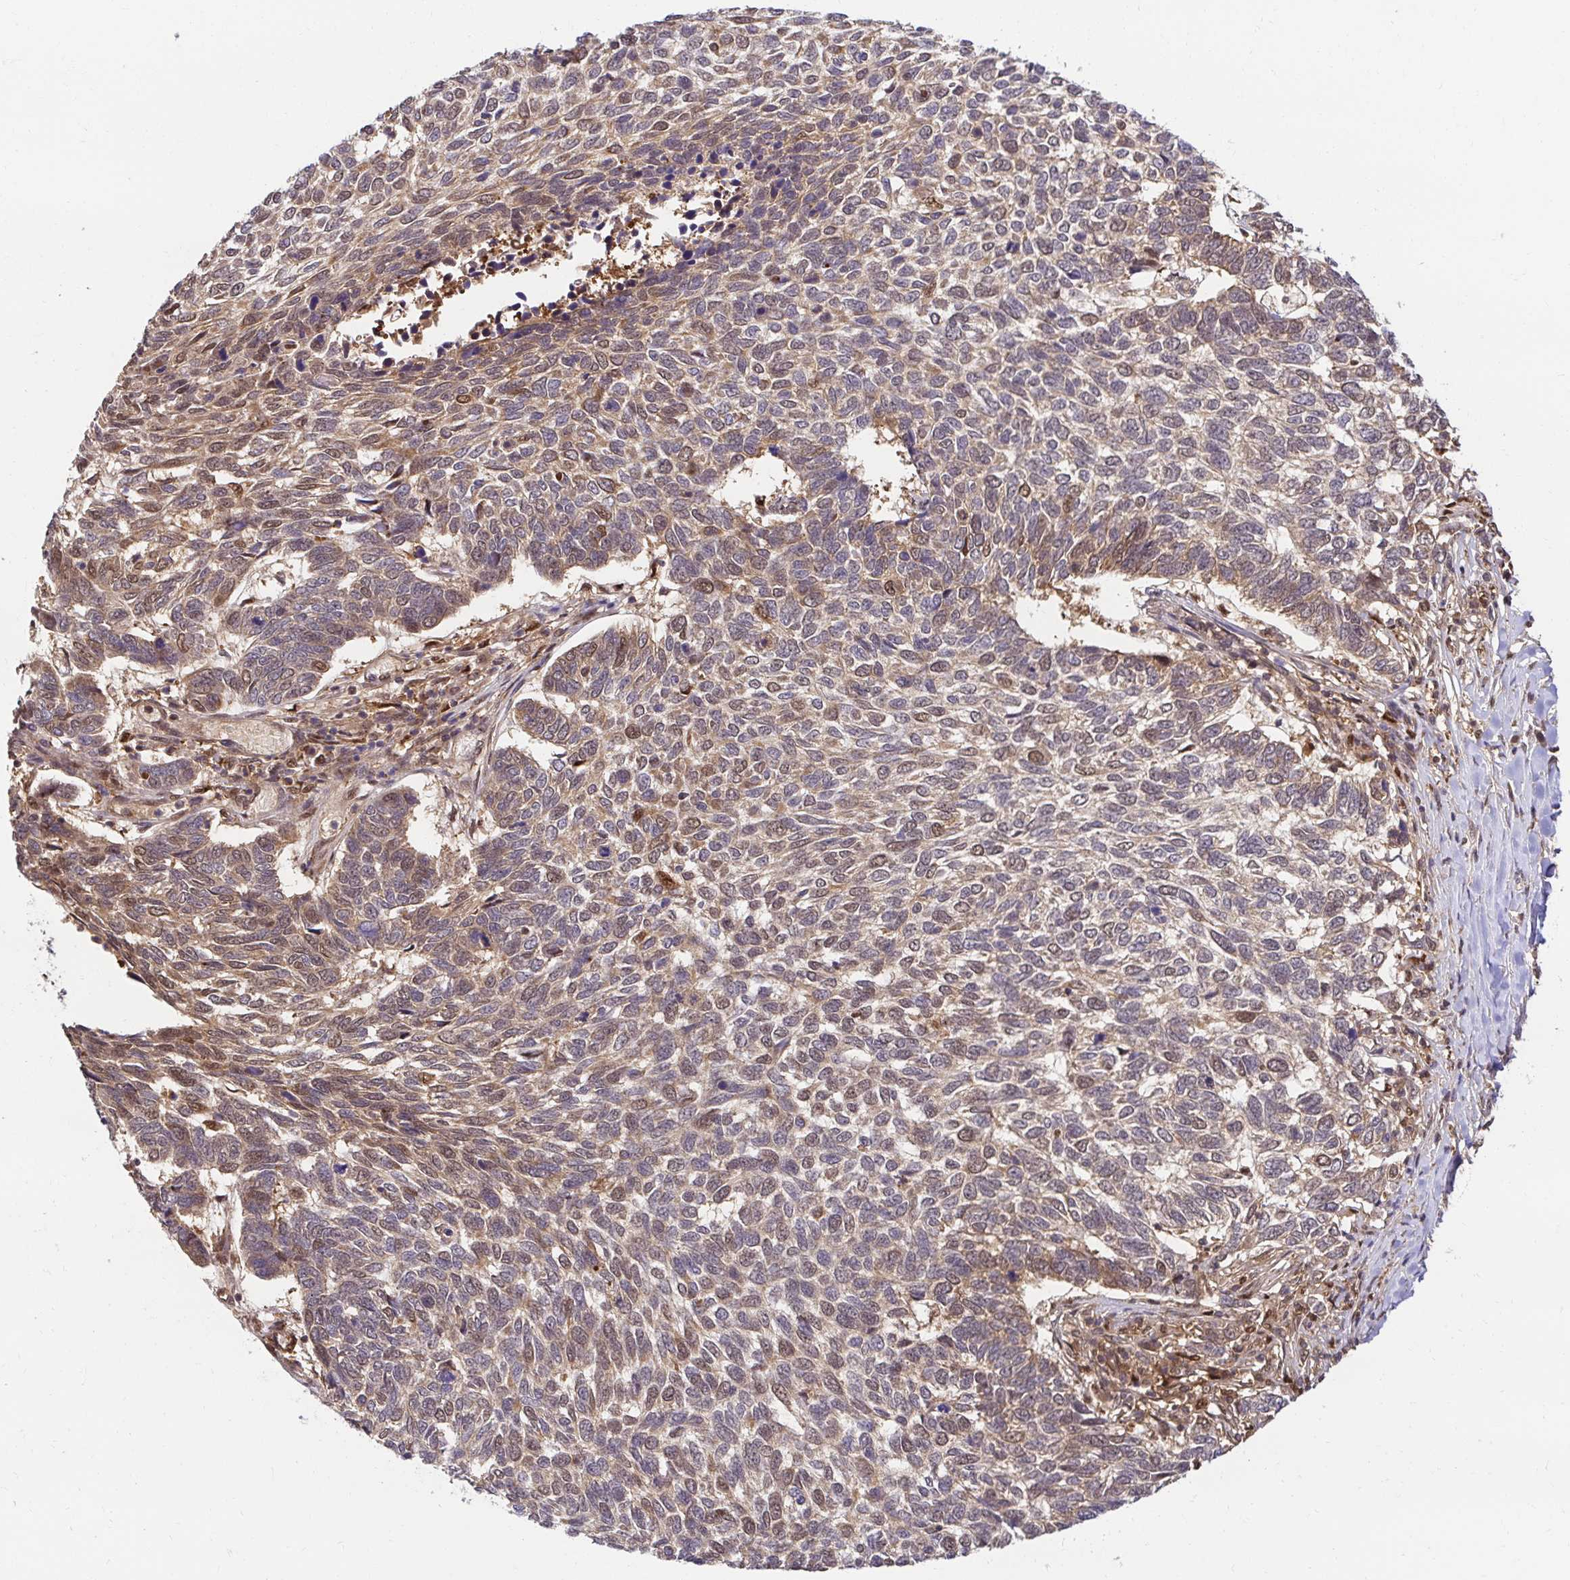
{"staining": {"intensity": "moderate", "quantity": "25%-75%", "location": "cytoplasmic/membranous,nuclear"}, "tissue": "skin cancer", "cell_type": "Tumor cells", "image_type": "cancer", "snomed": [{"axis": "morphology", "description": "Basal cell carcinoma"}, {"axis": "topography", "description": "Skin"}], "caption": "The immunohistochemical stain shows moderate cytoplasmic/membranous and nuclear staining in tumor cells of basal cell carcinoma (skin) tissue.", "gene": "PSMA4", "patient": {"sex": "female", "age": 65}}